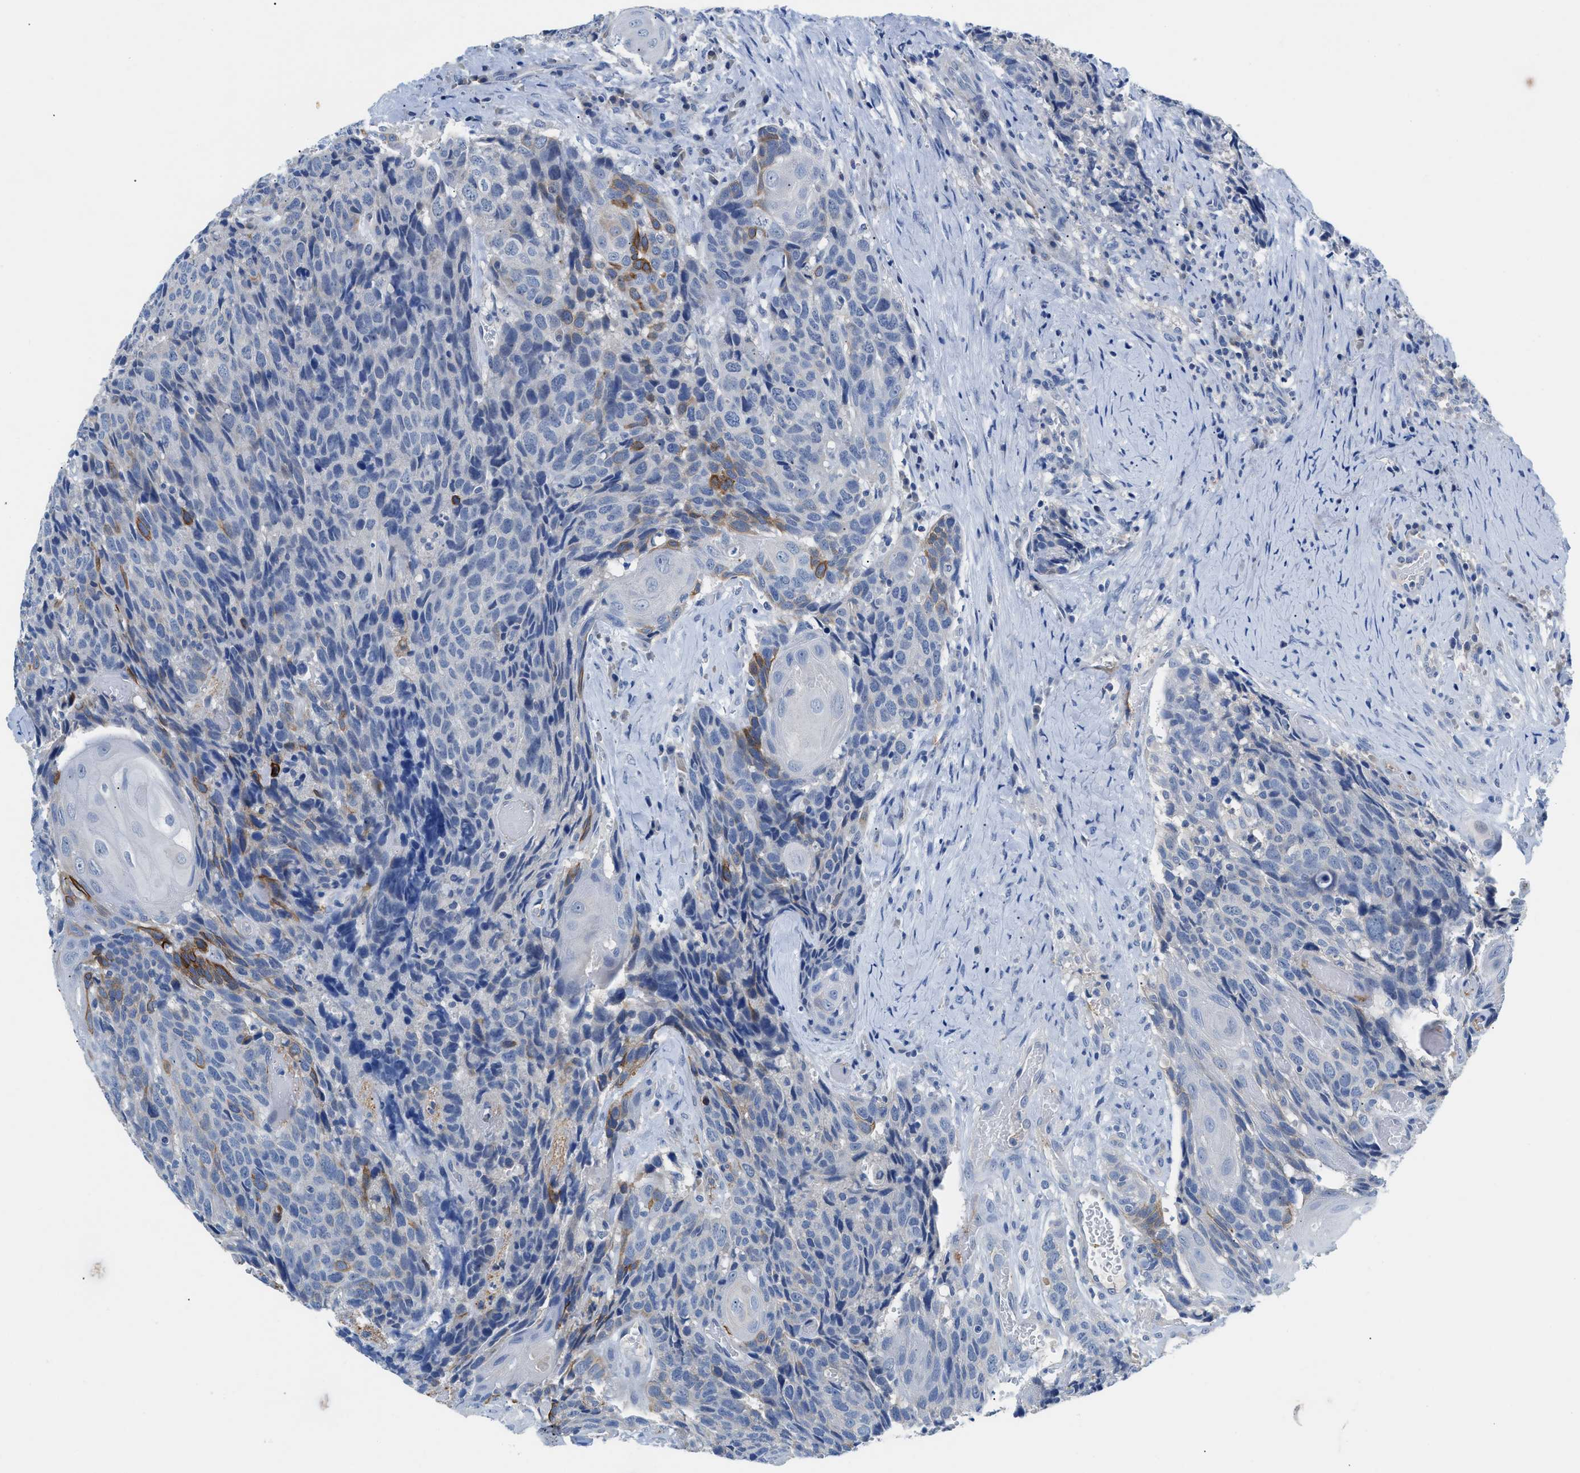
{"staining": {"intensity": "moderate", "quantity": "<25%", "location": "cytoplasmic/membranous"}, "tissue": "head and neck cancer", "cell_type": "Tumor cells", "image_type": "cancer", "snomed": [{"axis": "morphology", "description": "Squamous cell carcinoma, NOS"}, {"axis": "topography", "description": "Head-Neck"}], "caption": "The micrograph exhibits a brown stain indicating the presence of a protein in the cytoplasmic/membranous of tumor cells in head and neck cancer (squamous cell carcinoma).", "gene": "SLC10A6", "patient": {"sex": "male", "age": 66}}